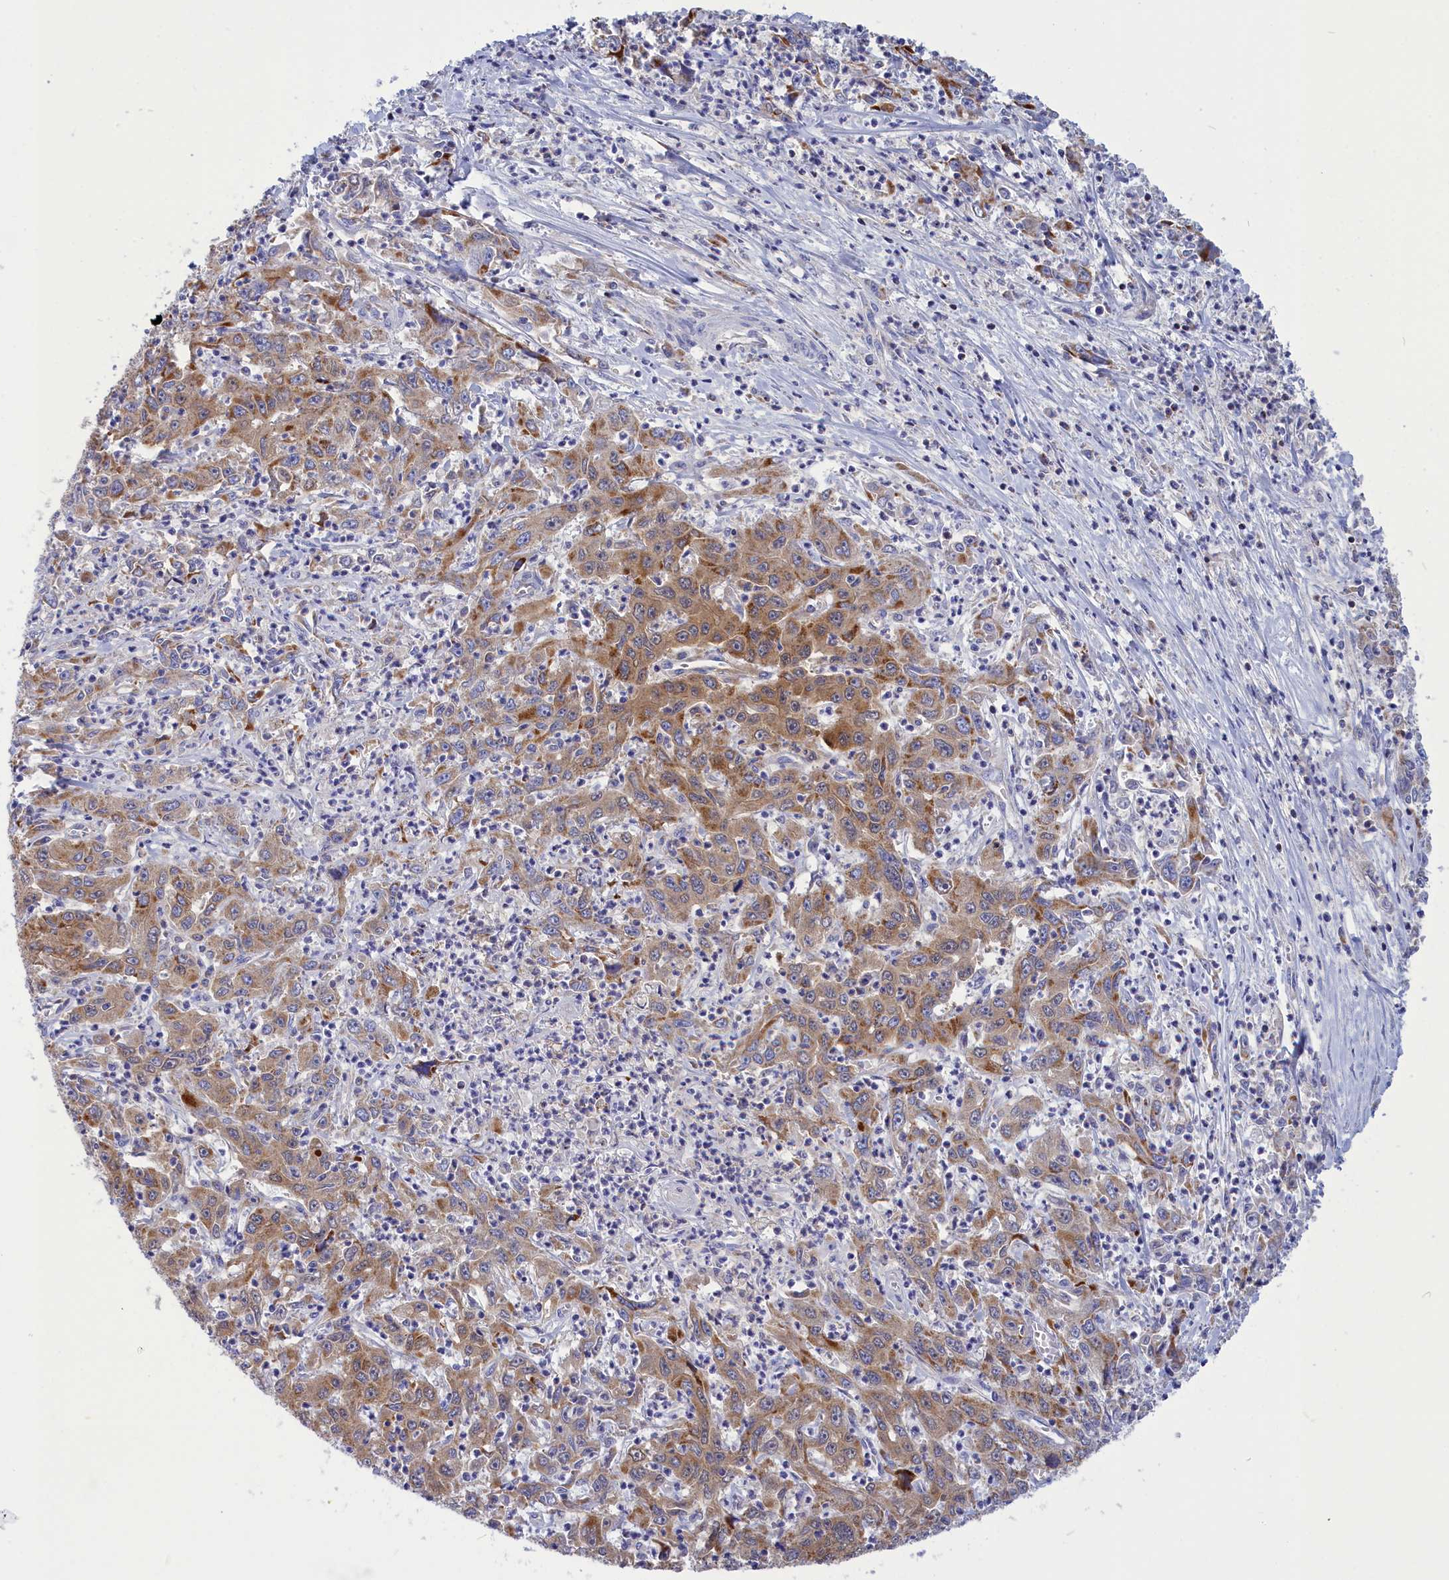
{"staining": {"intensity": "strong", "quantity": ">75%", "location": "cytoplasmic/membranous"}, "tissue": "liver cancer", "cell_type": "Tumor cells", "image_type": "cancer", "snomed": [{"axis": "morphology", "description": "Carcinoma, Hepatocellular, NOS"}, {"axis": "topography", "description": "Liver"}], "caption": "Protein staining displays strong cytoplasmic/membranous expression in approximately >75% of tumor cells in hepatocellular carcinoma (liver).", "gene": "CCRL2", "patient": {"sex": "male", "age": 63}}